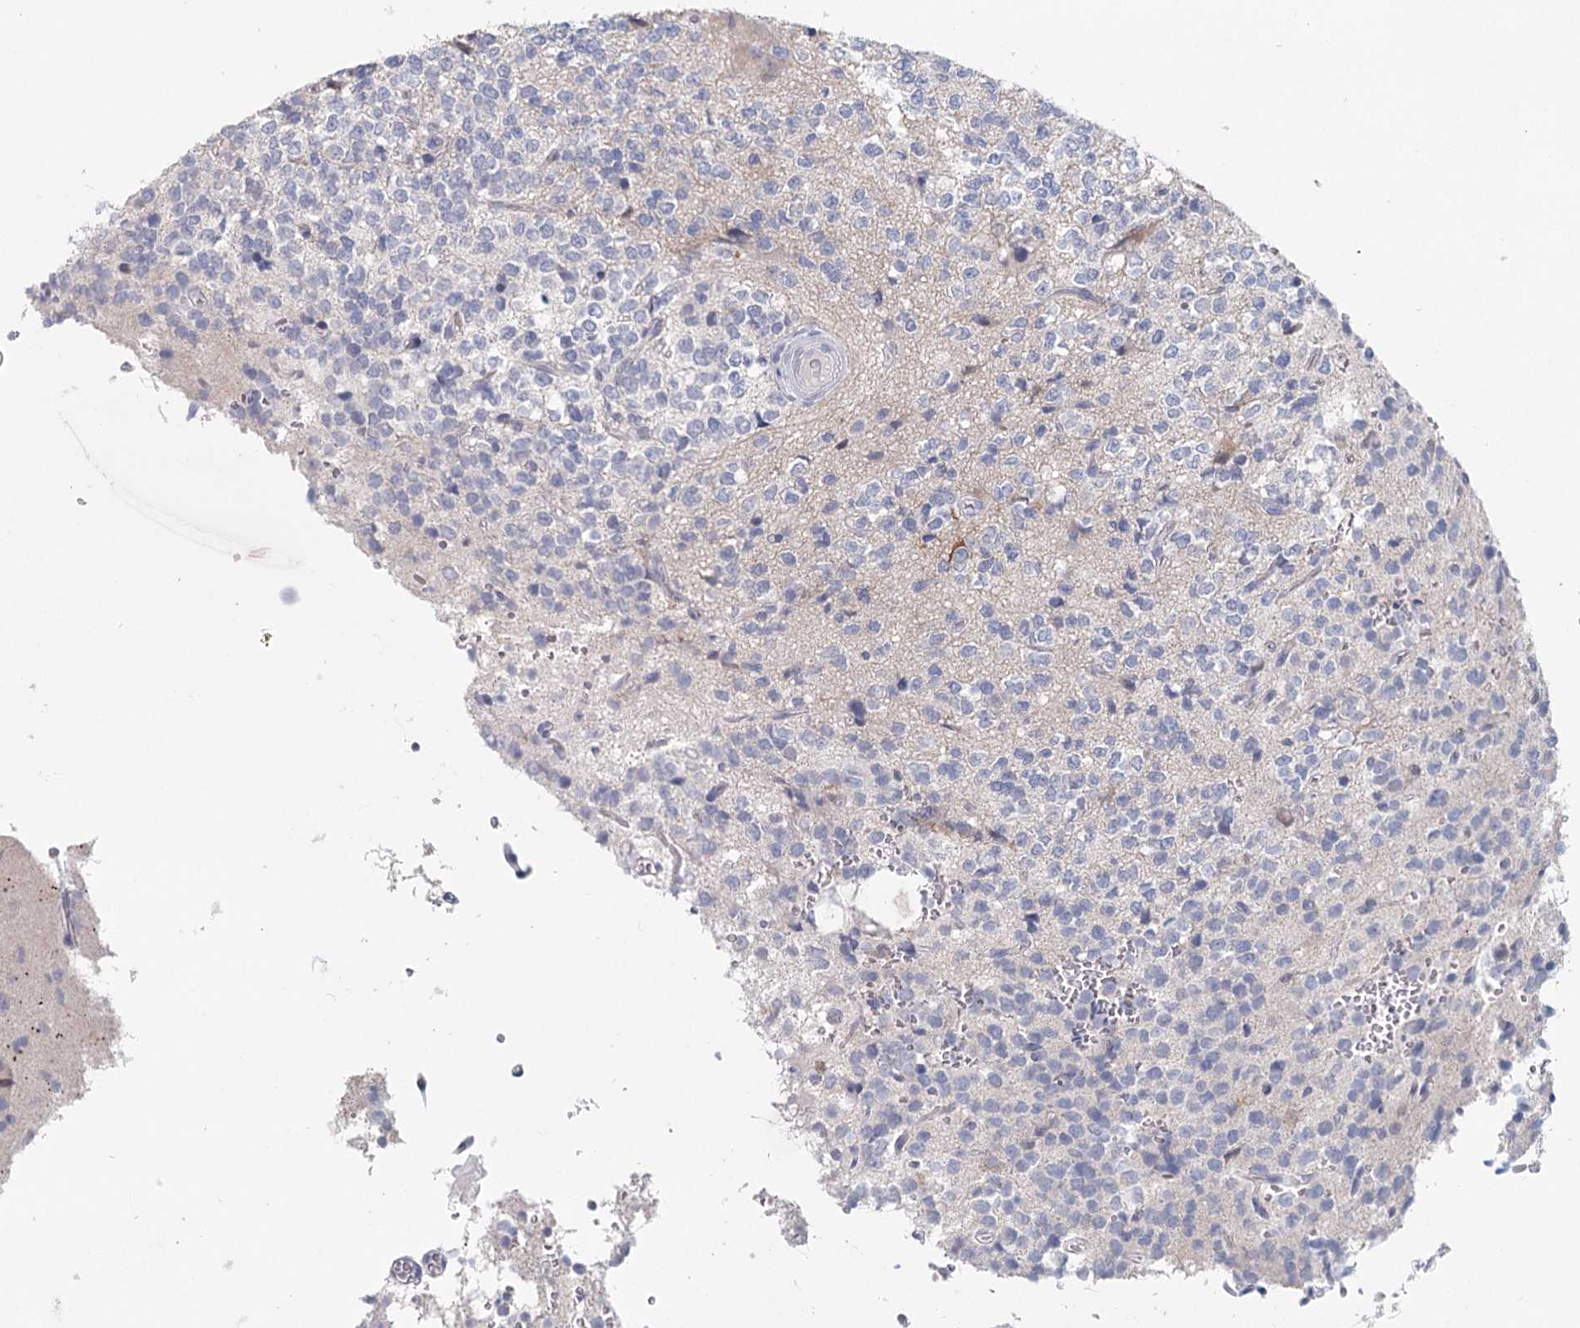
{"staining": {"intensity": "negative", "quantity": "none", "location": "none"}, "tissue": "glioma", "cell_type": "Tumor cells", "image_type": "cancer", "snomed": [{"axis": "morphology", "description": "Glioma, malignant, High grade"}, {"axis": "topography", "description": "Brain"}], "caption": "Tumor cells are negative for protein expression in human glioma. (DAB IHC visualized using brightfield microscopy, high magnification).", "gene": "HSPA4L", "patient": {"sex": "female", "age": 62}}